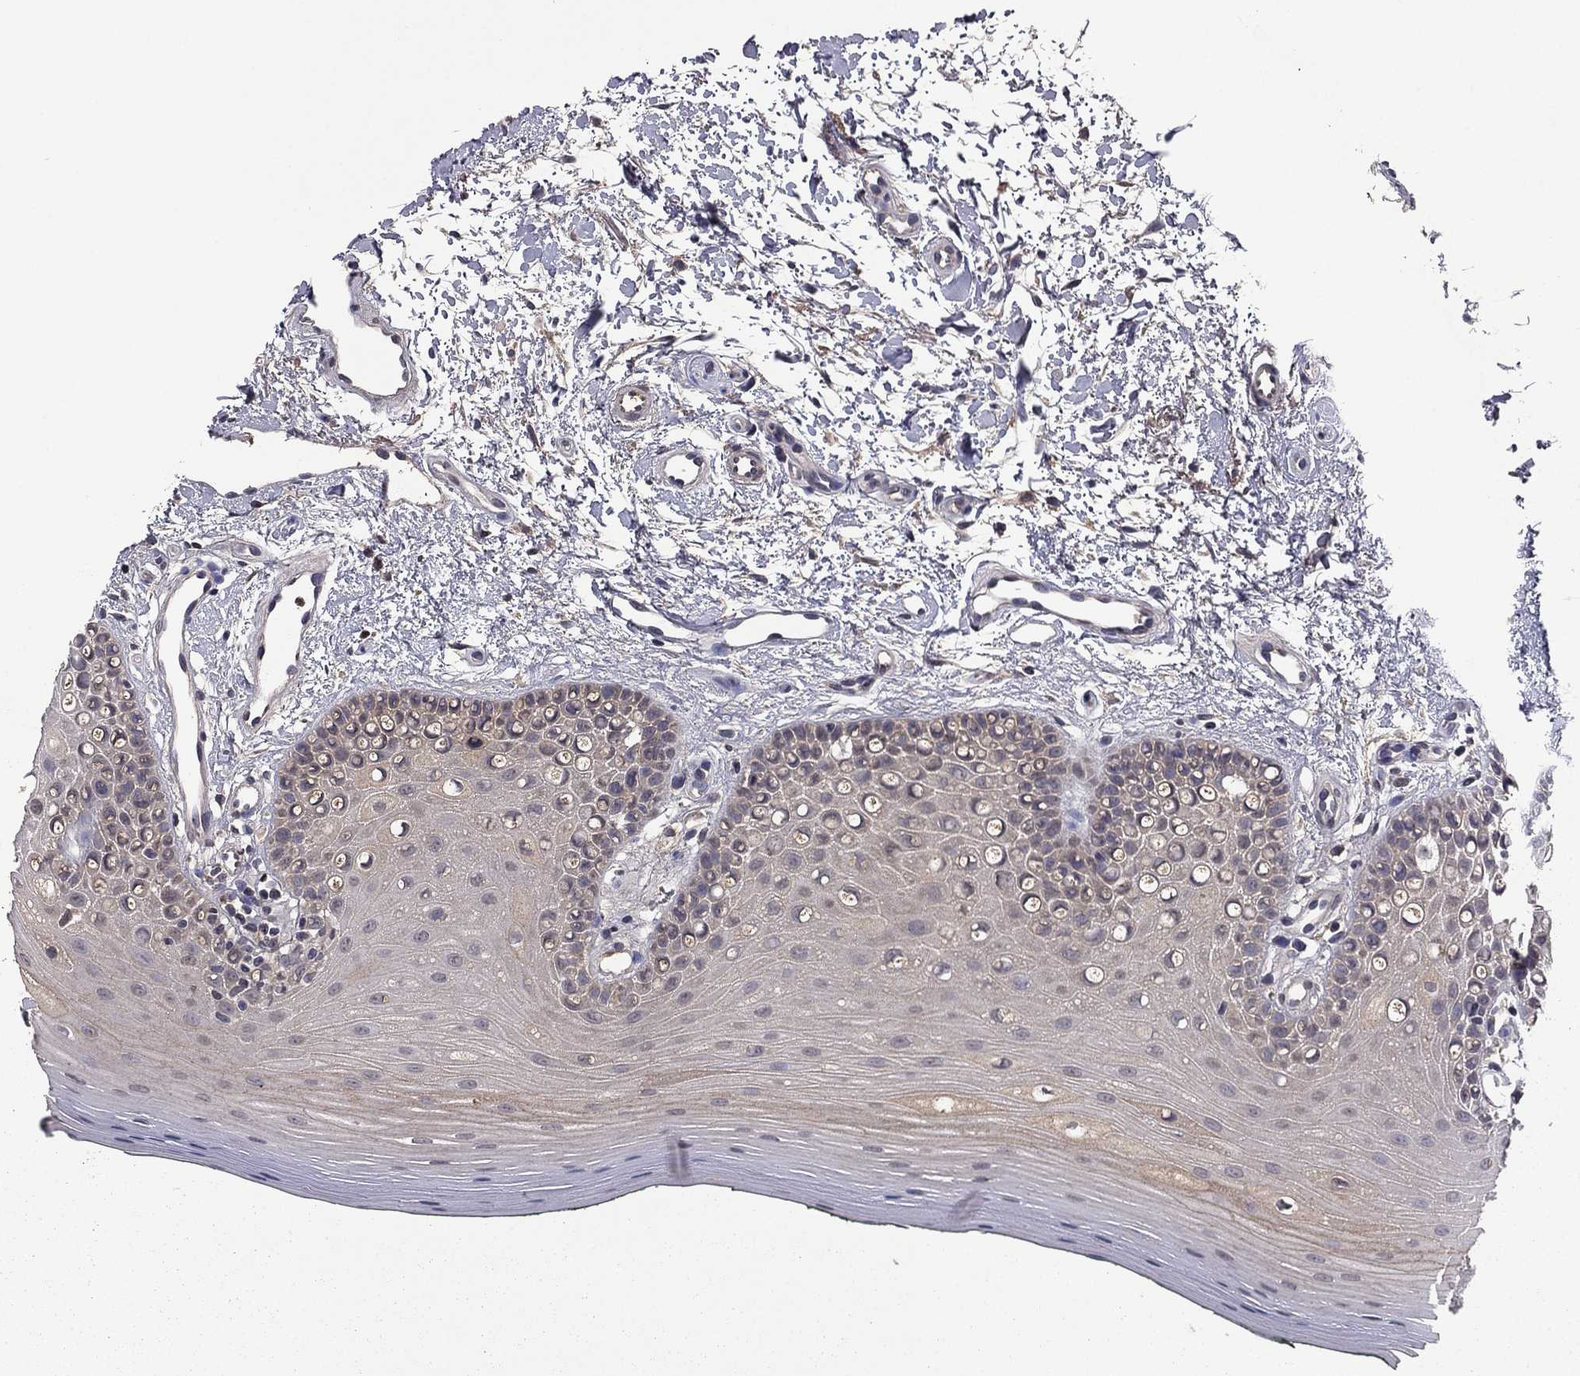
{"staining": {"intensity": "weak", "quantity": "<25%", "location": "cytoplasmic/membranous"}, "tissue": "oral mucosa", "cell_type": "Squamous epithelial cells", "image_type": "normal", "snomed": [{"axis": "morphology", "description": "Normal tissue, NOS"}, {"axis": "topography", "description": "Oral tissue"}], "caption": "DAB immunohistochemical staining of unremarkable oral mucosa shows no significant expression in squamous epithelial cells. Nuclei are stained in blue.", "gene": "PROS1", "patient": {"sex": "female", "age": 78}}